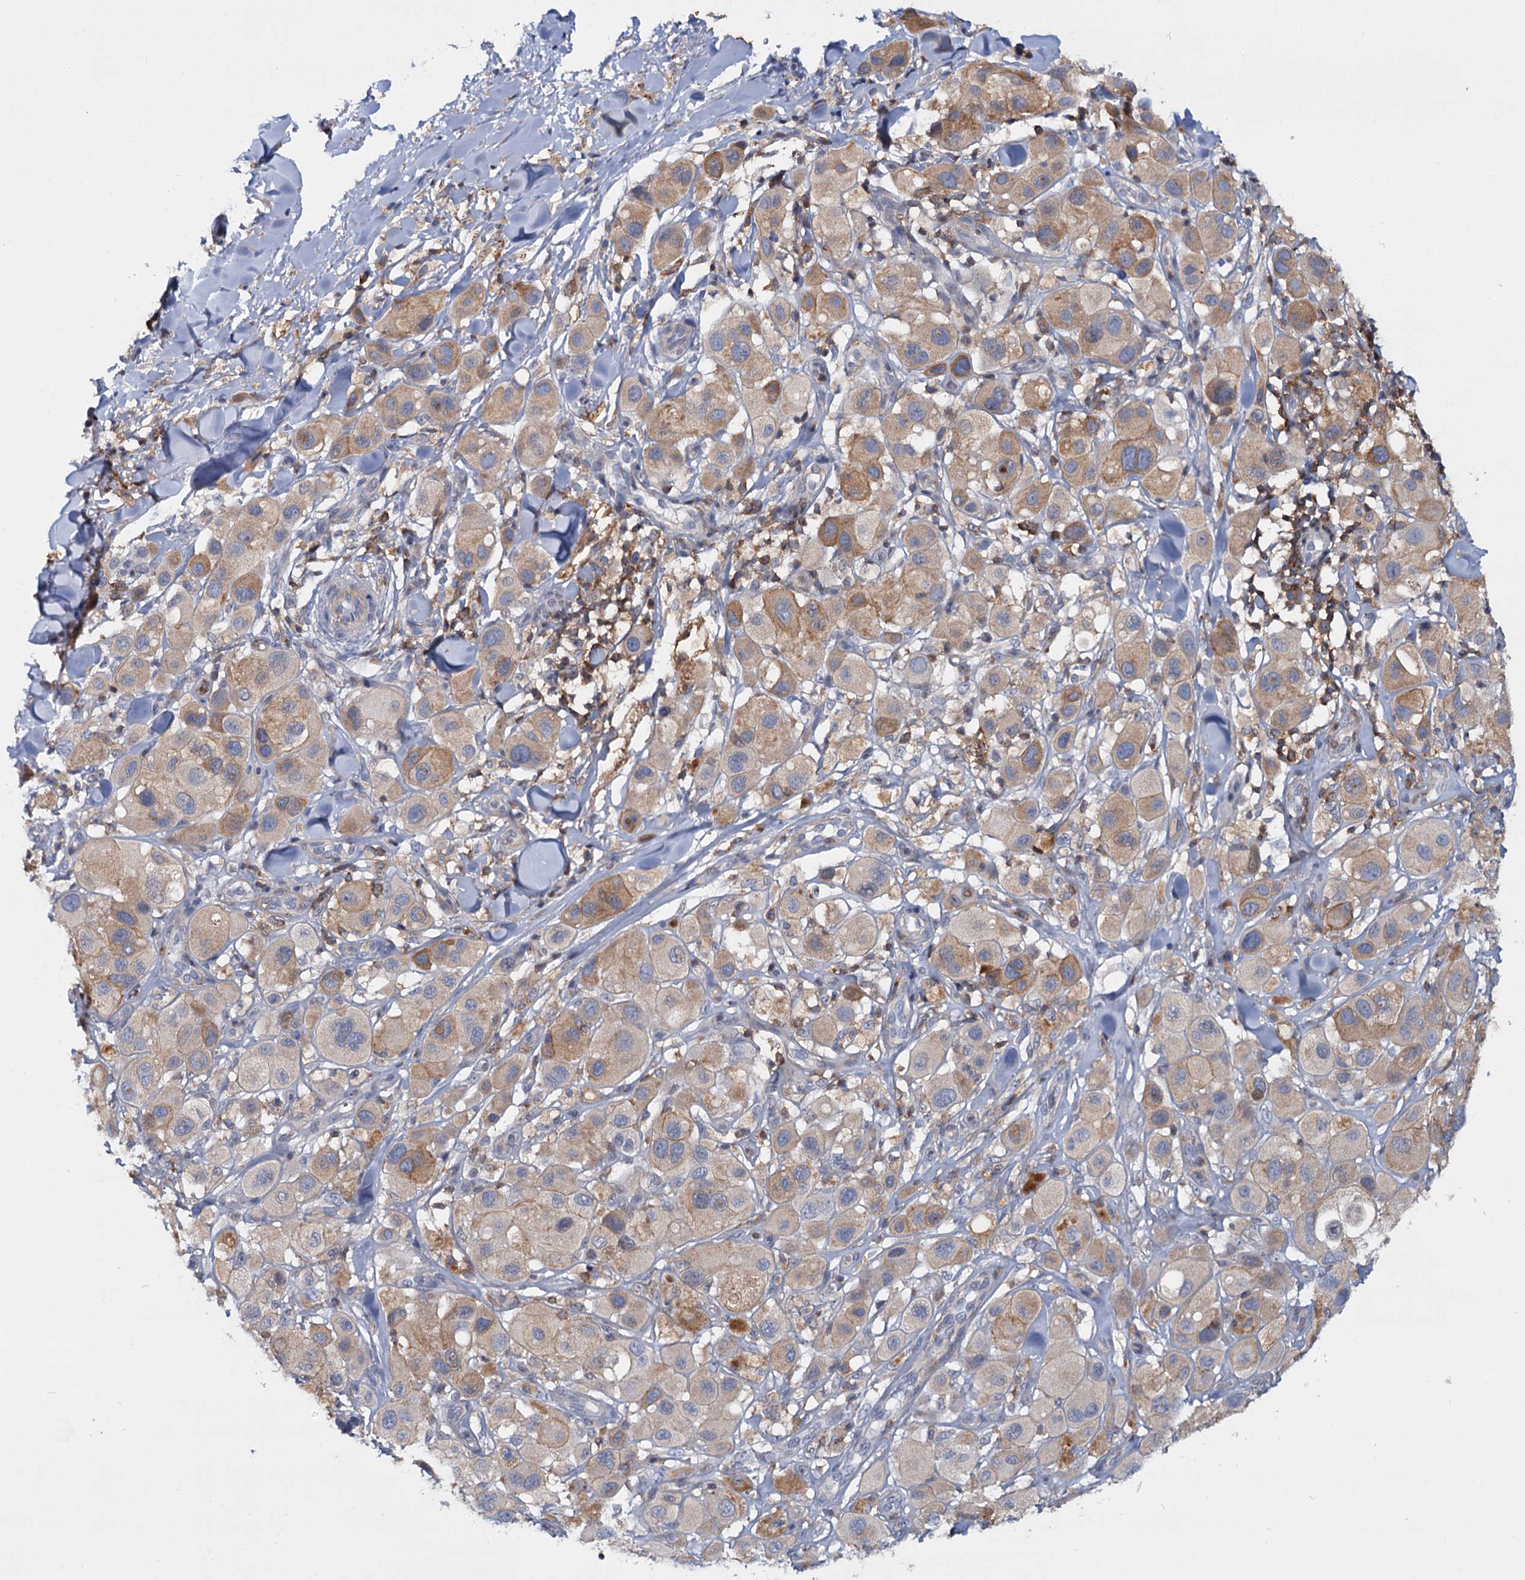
{"staining": {"intensity": "moderate", "quantity": "25%-75%", "location": "cytoplasmic/membranous"}, "tissue": "melanoma", "cell_type": "Tumor cells", "image_type": "cancer", "snomed": [{"axis": "morphology", "description": "Malignant melanoma, Metastatic site"}, {"axis": "topography", "description": "Skin"}], "caption": "A medium amount of moderate cytoplasmic/membranous staining is identified in about 25%-75% of tumor cells in melanoma tissue. Immunohistochemistry (ihc) stains the protein in brown and the nuclei are stained blue.", "gene": "LRCH4", "patient": {"sex": "male", "age": 41}}